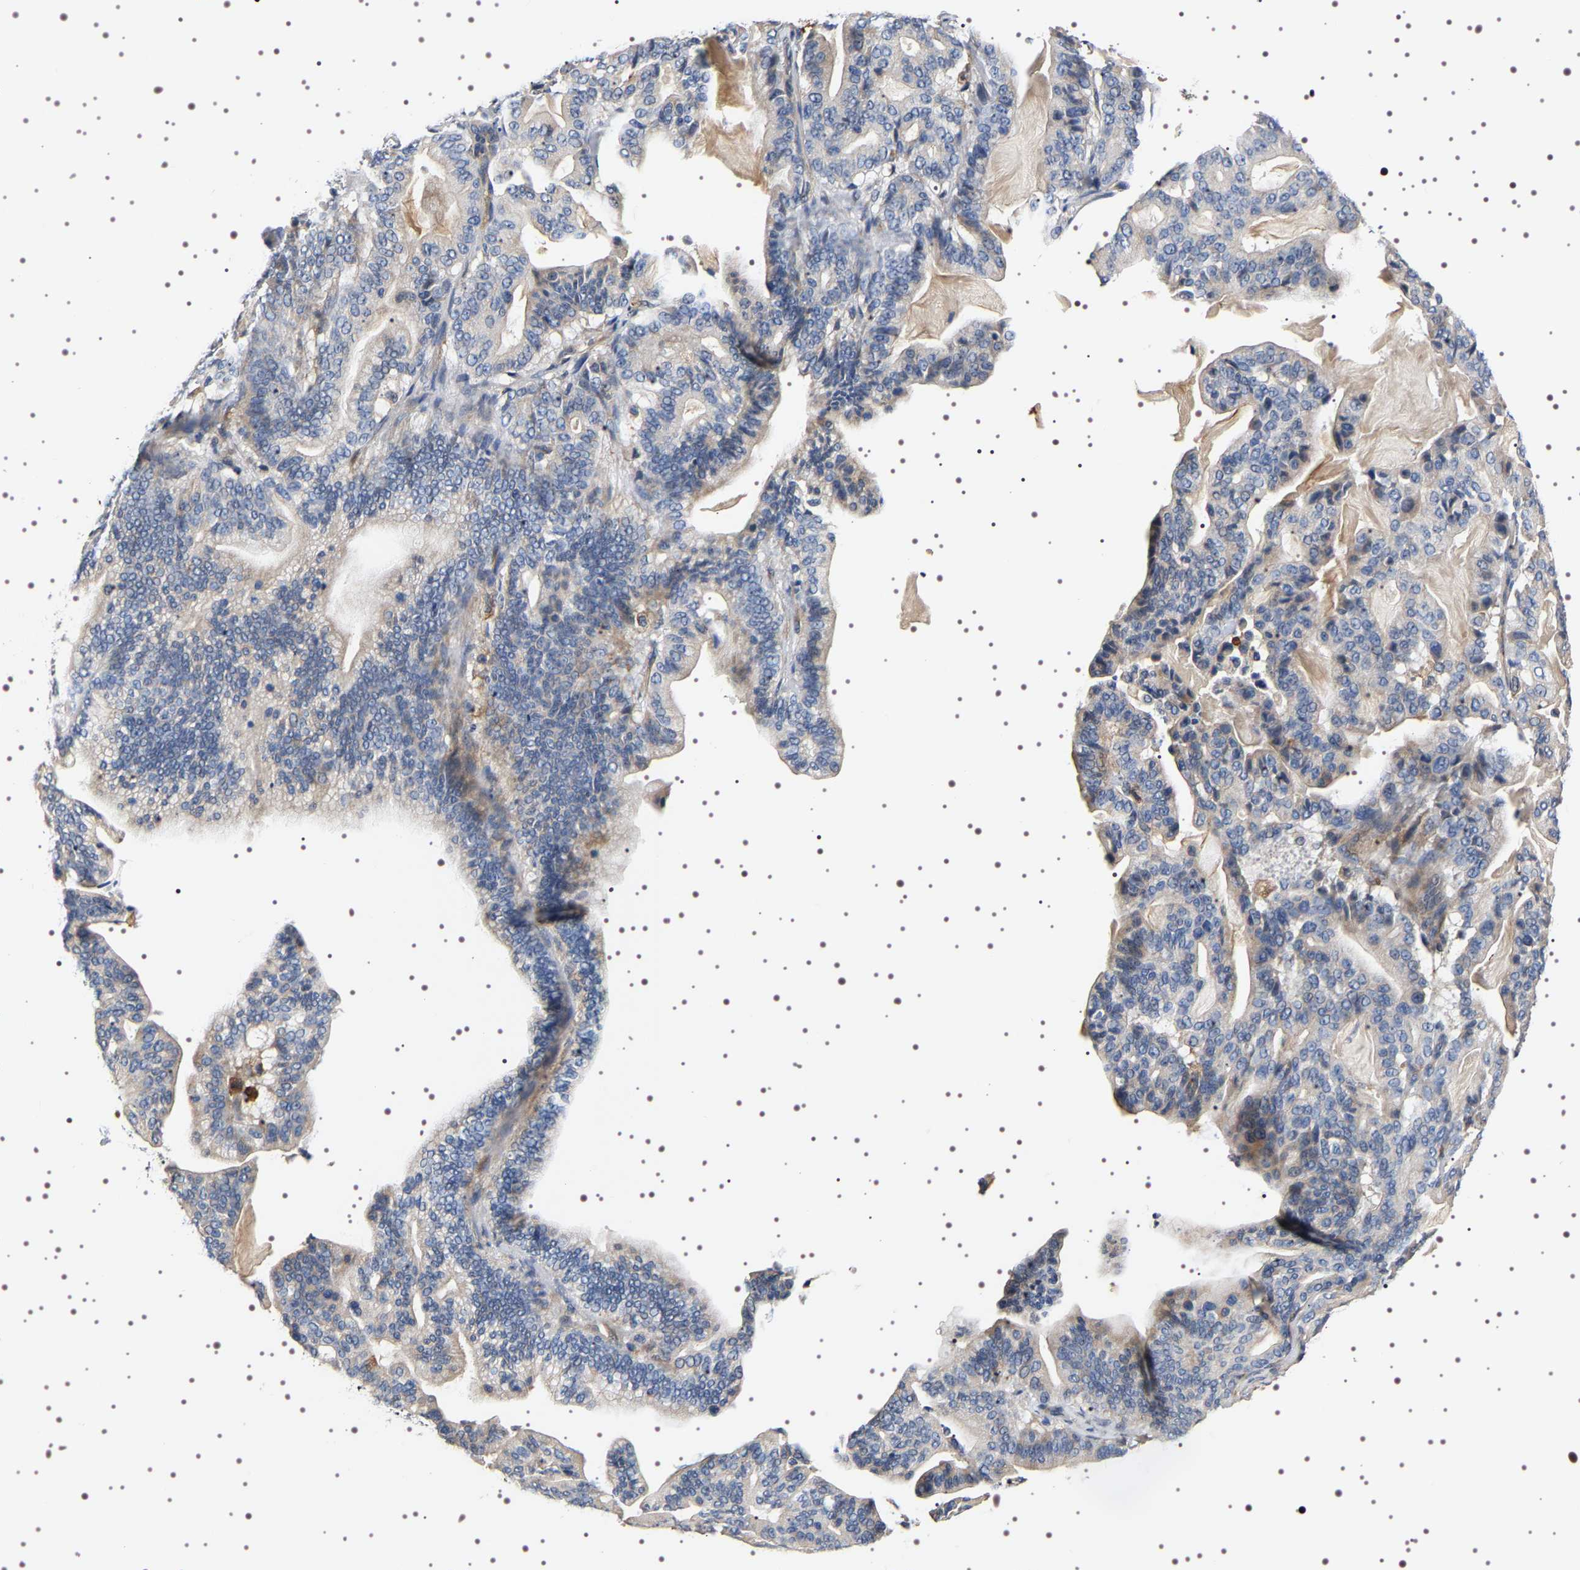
{"staining": {"intensity": "weak", "quantity": "<25%", "location": "cytoplasmic/membranous"}, "tissue": "pancreatic cancer", "cell_type": "Tumor cells", "image_type": "cancer", "snomed": [{"axis": "morphology", "description": "Adenocarcinoma, NOS"}, {"axis": "topography", "description": "Pancreas"}], "caption": "Adenocarcinoma (pancreatic) stained for a protein using IHC displays no positivity tumor cells.", "gene": "ALPL", "patient": {"sex": "male", "age": 63}}